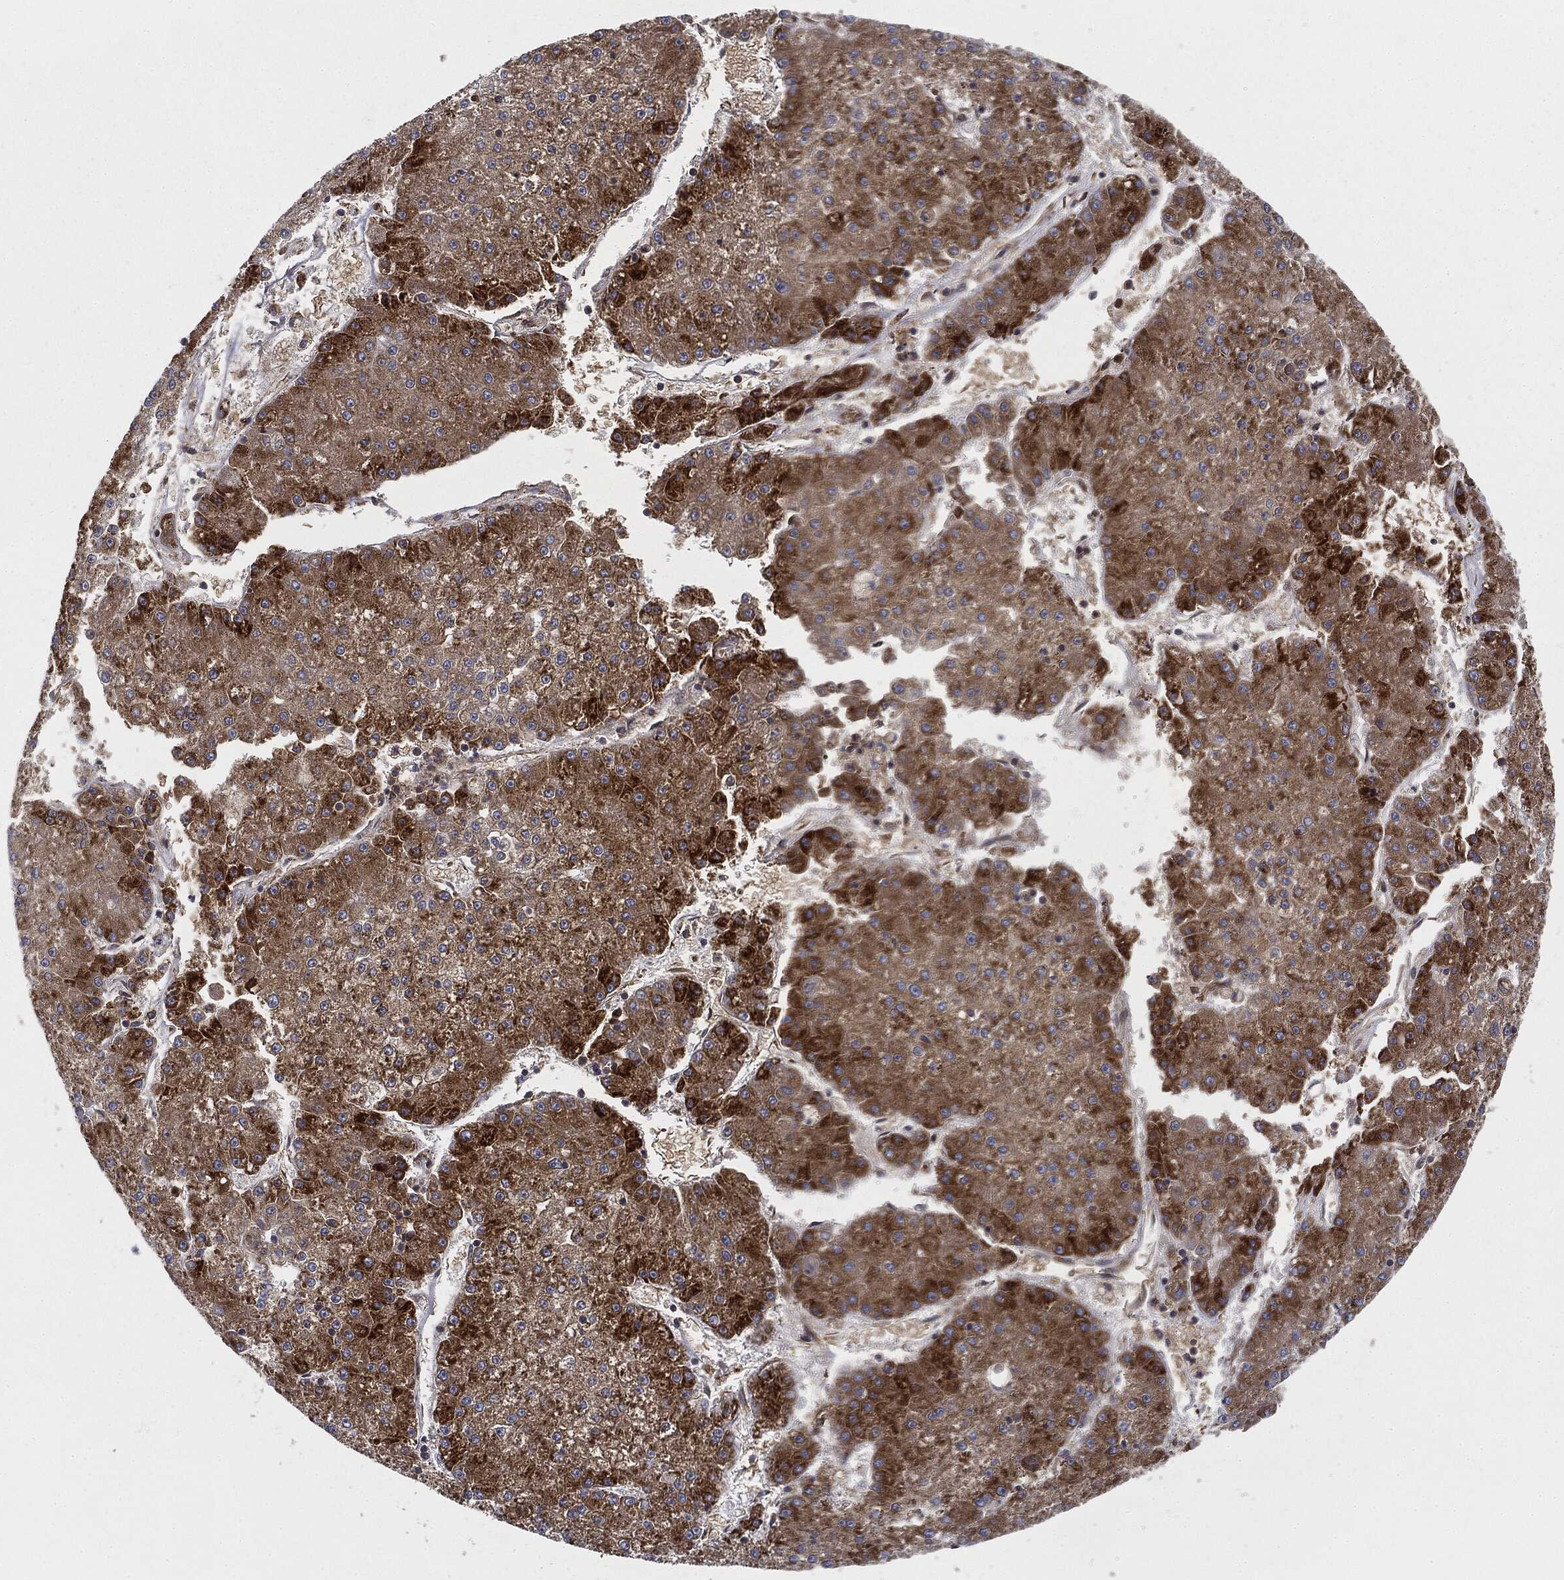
{"staining": {"intensity": "moderate", "quantity": ">75%", "location": "cytoplasmic/membranous"}, "tissue": "liver cancer", "cell_type": "Tumor cells", "image_type": "cancer", "snomed": [{"axis": "morphology", "description": "Carcinoma, Hepatocellular, NOS"}, {"axis": "topography", "description": "Liver"}], "caption": "The micrograph exhibits staining of liver cancer (hepatocellular carcinoma), revealing moderate cytoplasmic/membranous protein expression (brown color) within tumor cells.", "gene": "EIF2AK2", "patient": {"sex": "male", "age": 73}}